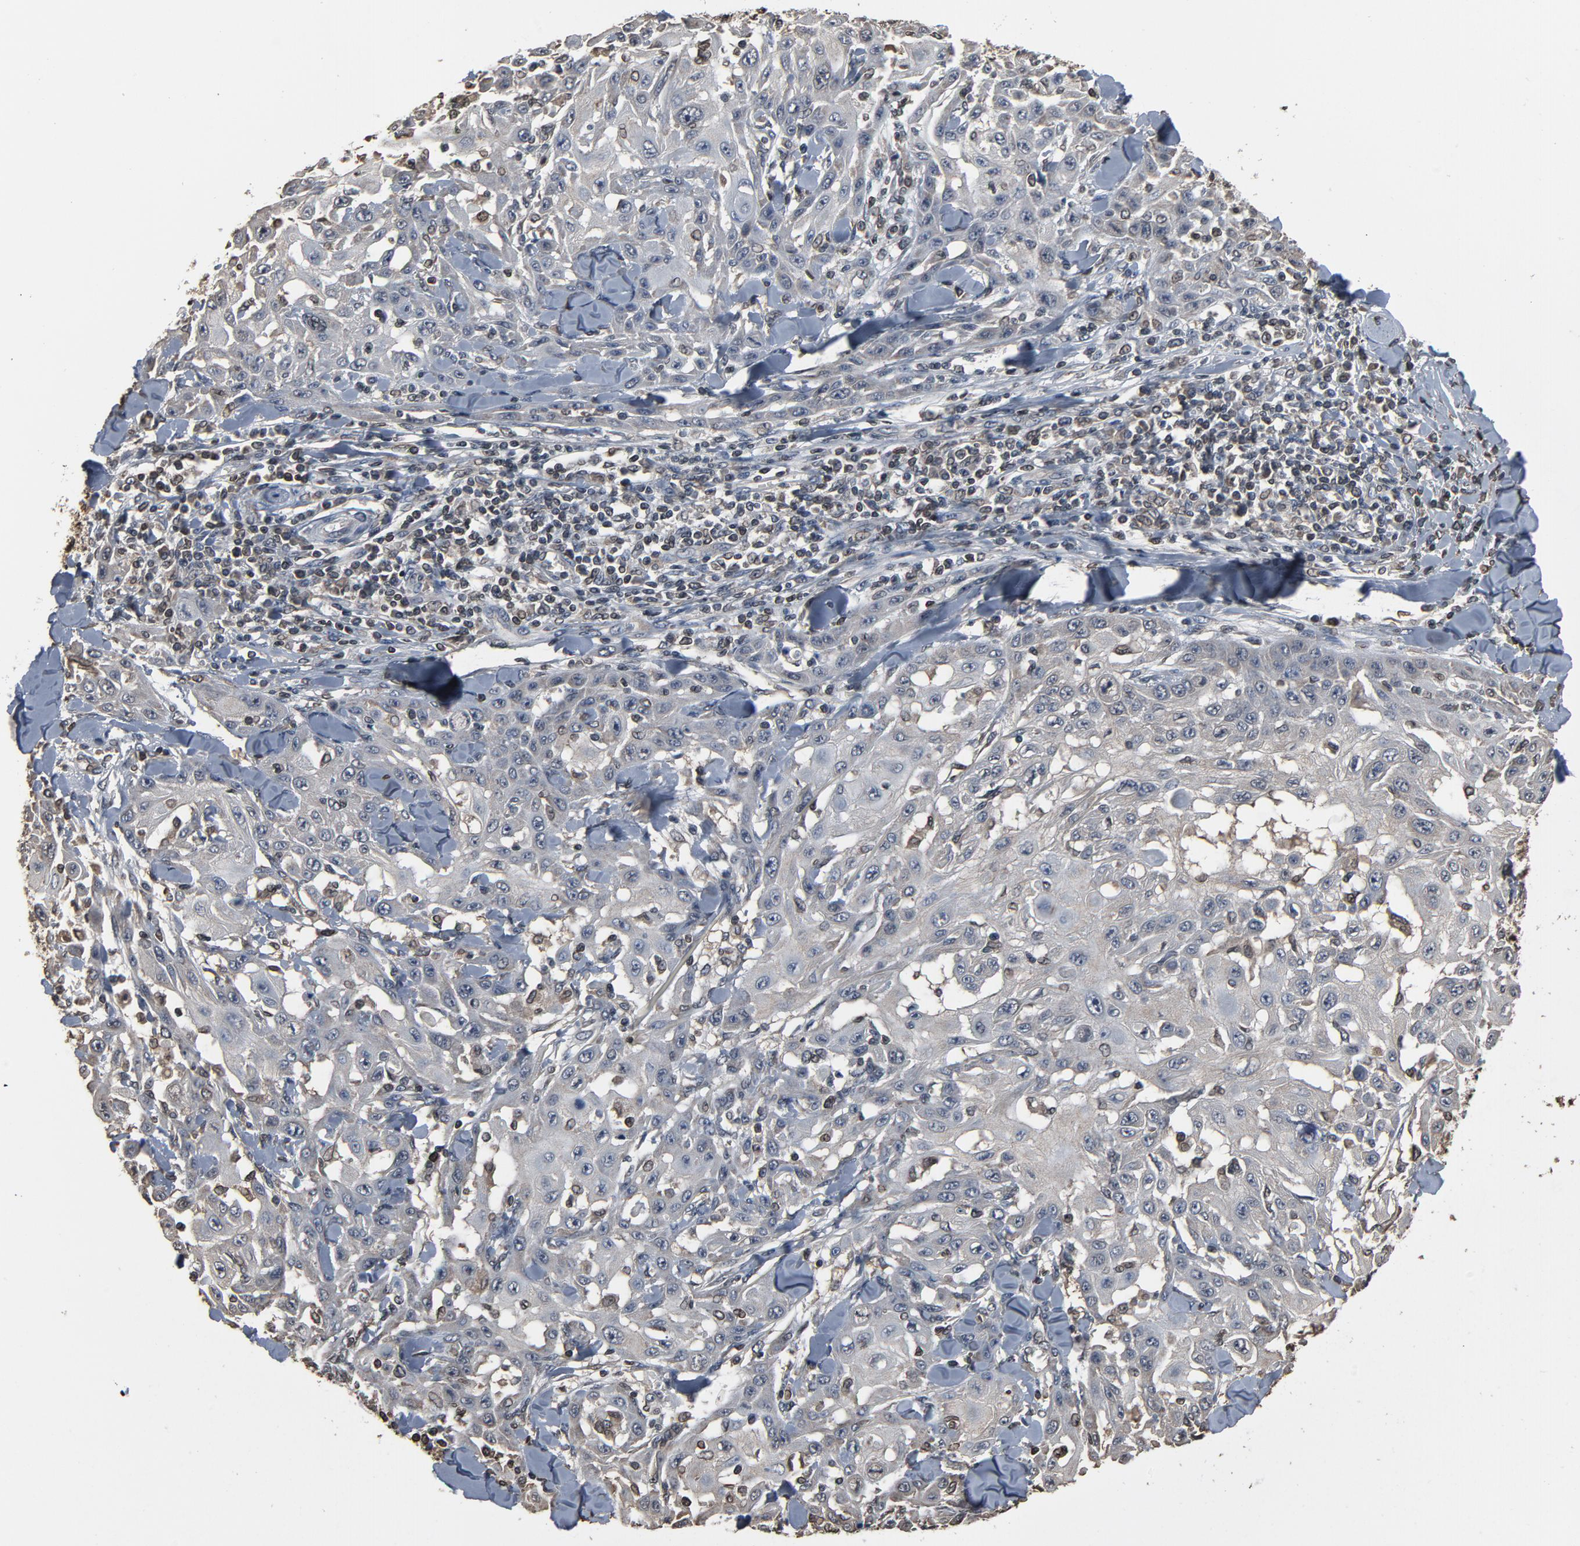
{"staining": {"intensity": "negative", "quantity": "none", "location": "none"}, "tissue": "skin cancer", "cell_type": "Tumor cells", "image_type": "cancer", "snomed": [{"axis": "morphology", "description": "Squamous cell carcinoma, NOS"}, {"axis": "topography", "description": "Skin"}], "caption": "Tumor cells show no significant staining in squamous cell carcinoma (skin).", "gene": "UBE2D1", "patient": {"sex": "male", "age": 24}}